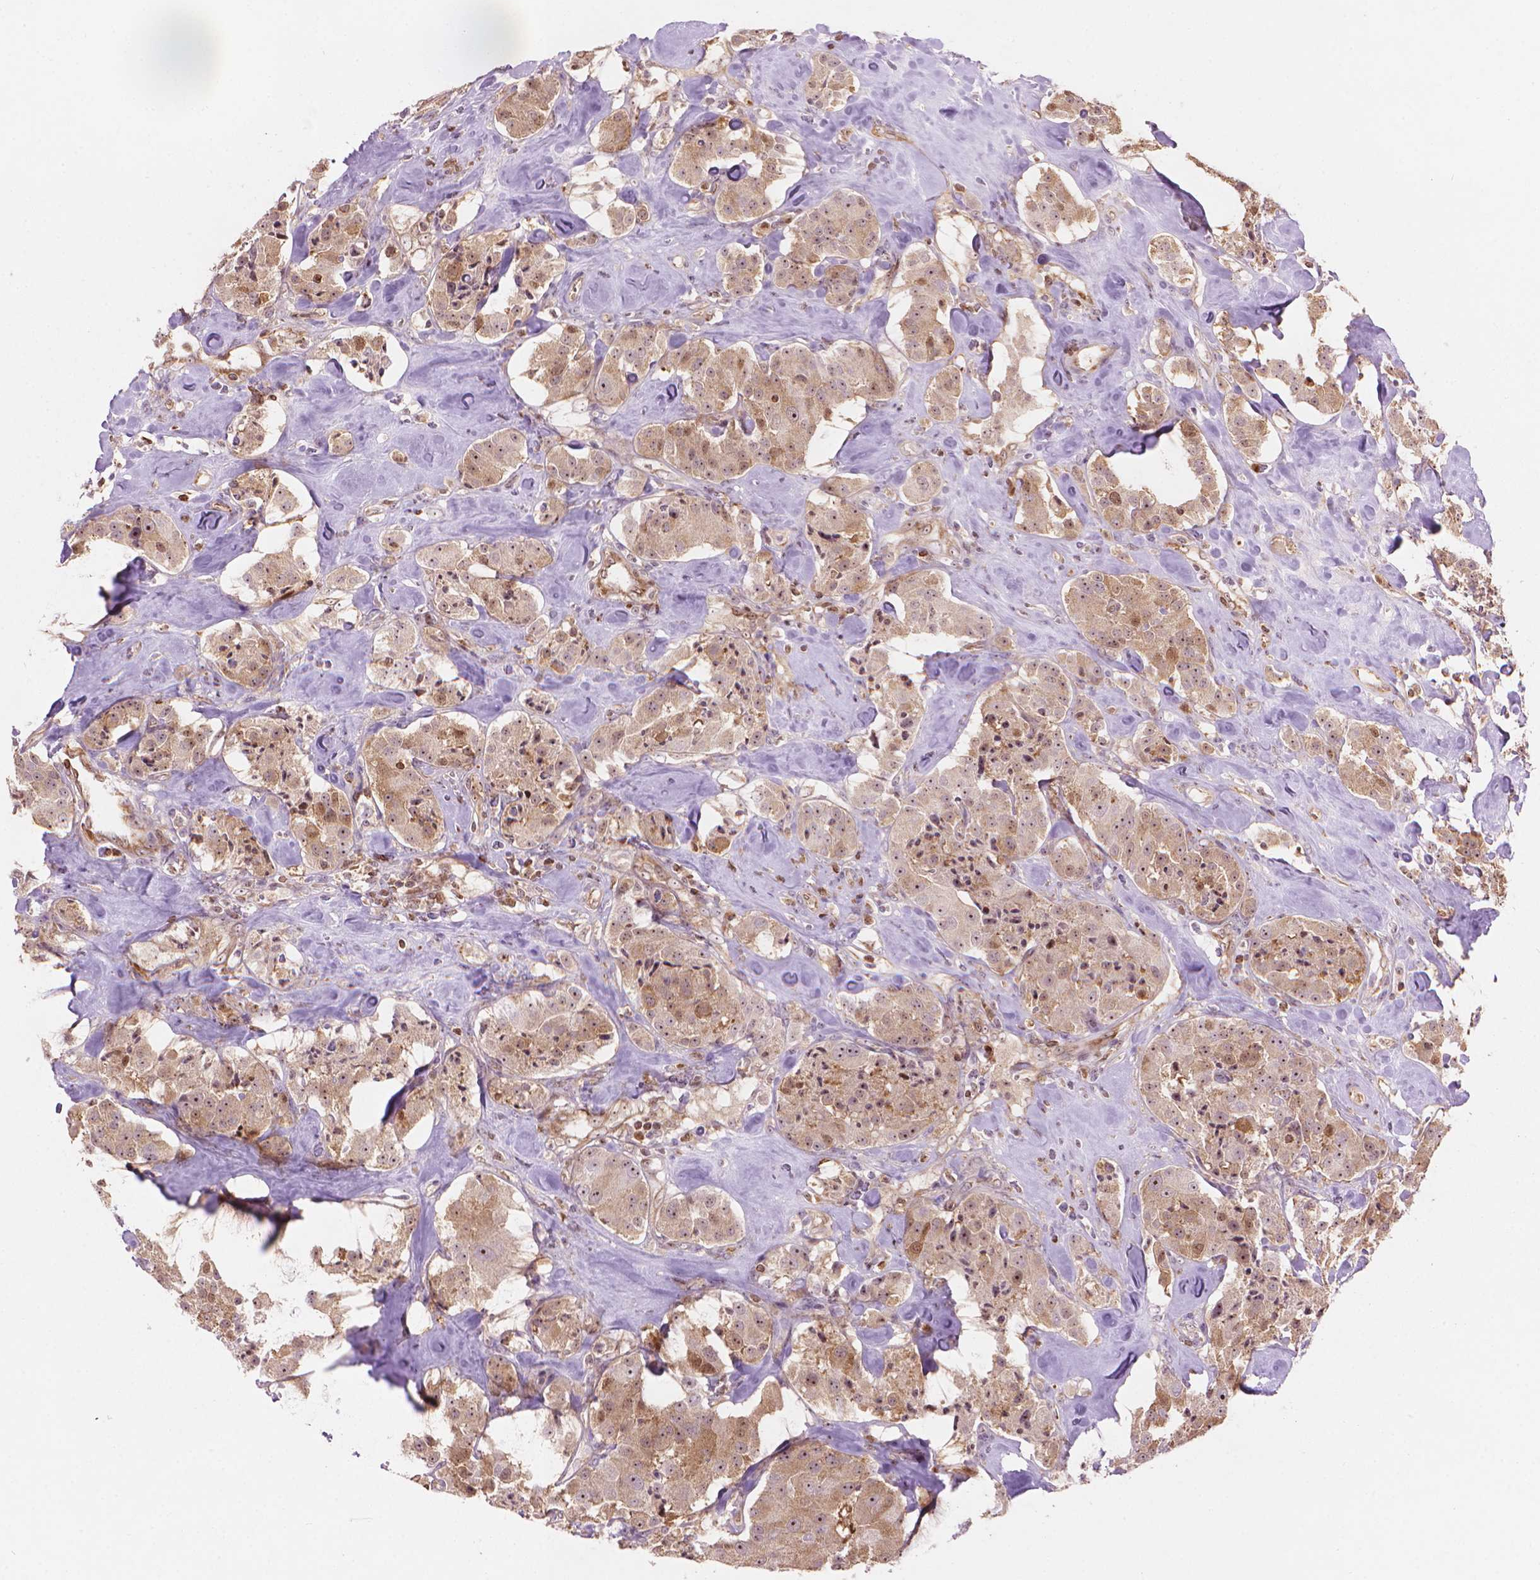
{"staining": {"intensity": "moderate", "quantity": ">75%", "location": "cytoplasmic/membranous,nuclear"}, "tissue": "carcinoid", "cell_type": "Tumor cells", "image_type": "cancer", "snomed": [{"axis": "morphology", "description": "Carcinoid, malignant, NOS"}, {"axis": "topography", "description": "Pancreas"}], "caption": "Immunohistochemistry (IHC) of human carcinoid (malignant) demonstrates medium levels of moderate cytoplasmic/membranous and nuclear positivity in approximately >75% of tumor cells.", "gene": "SMC2", "patient": {"sex": "male", "age": 41}}